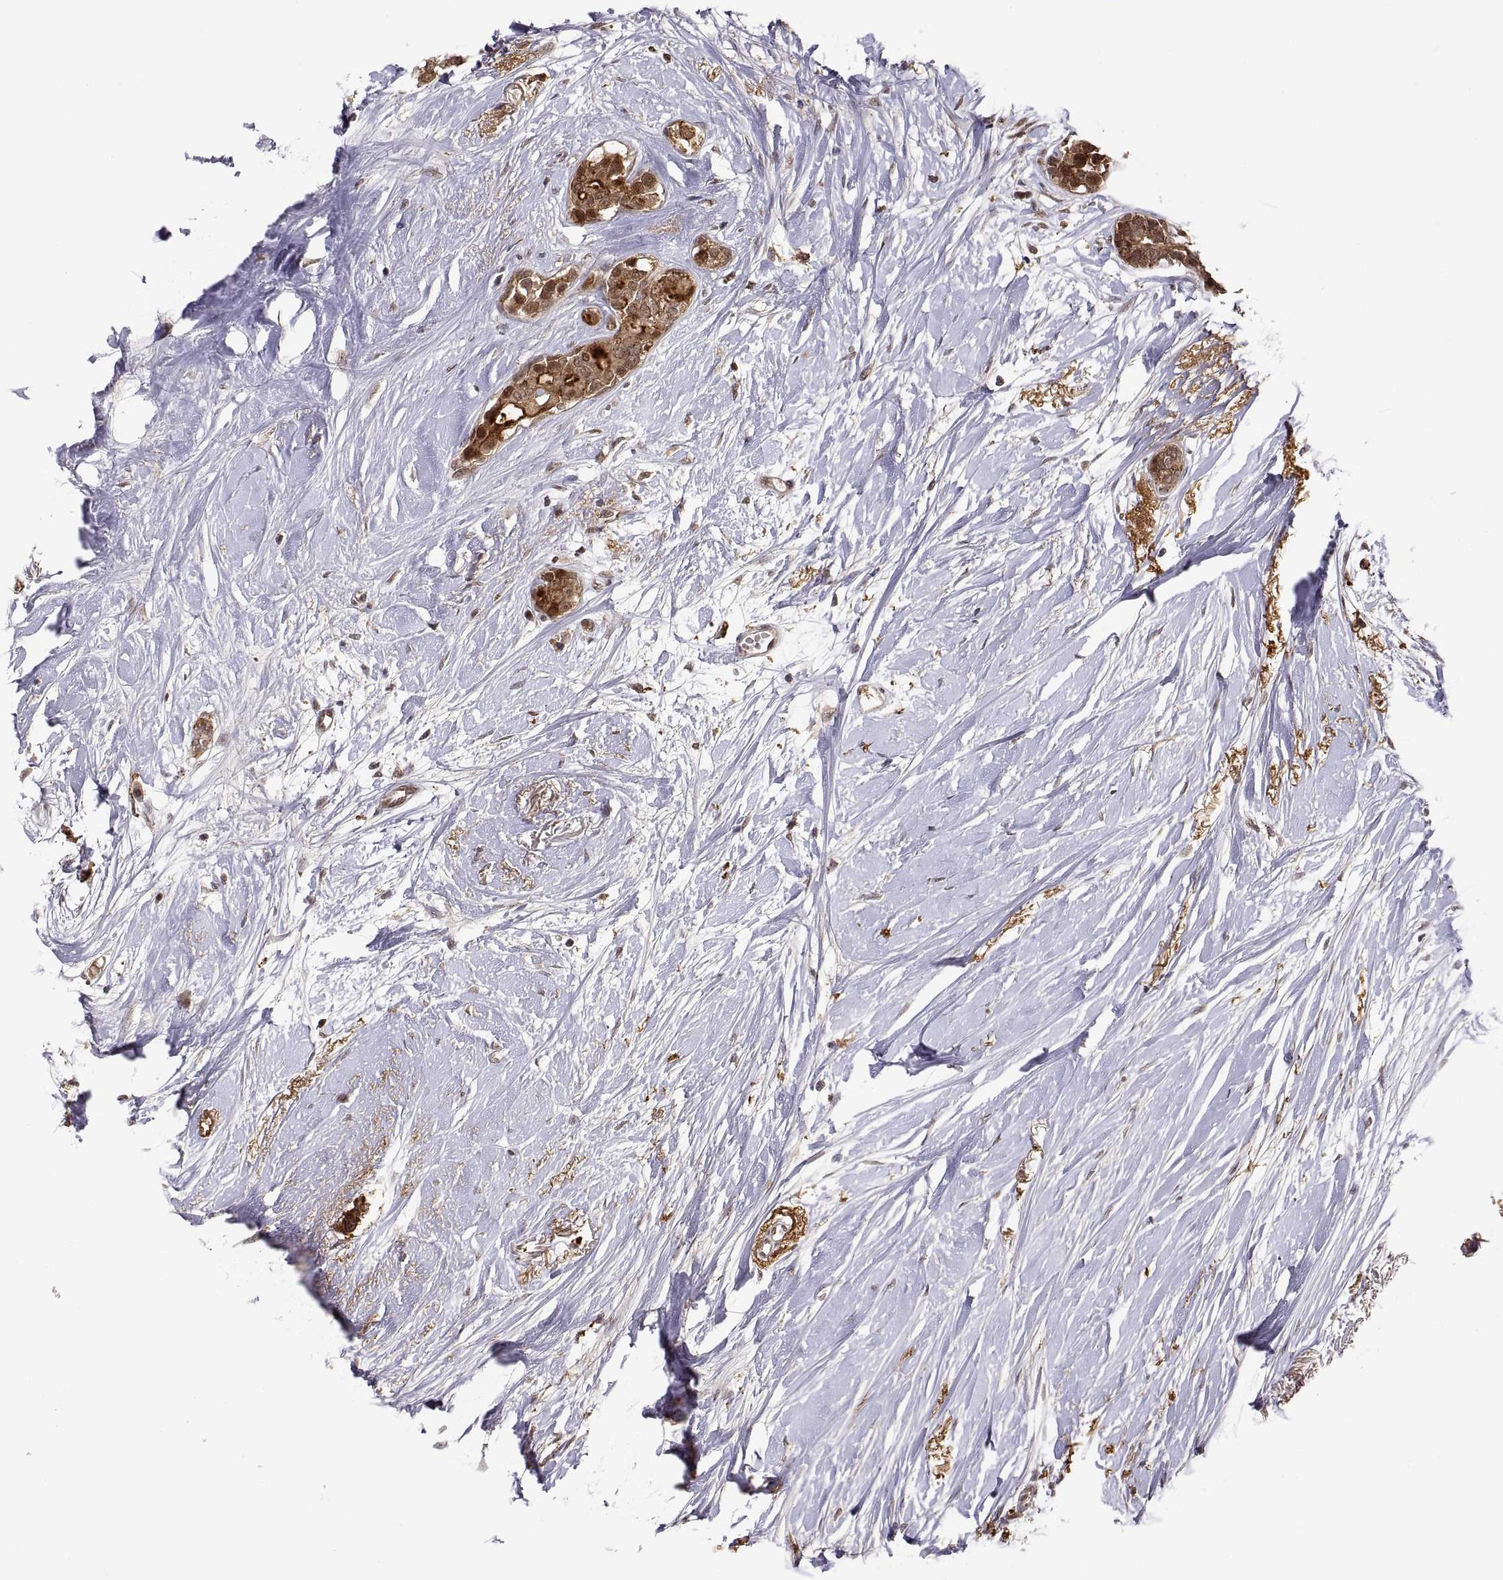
{"staining": {"intensity": "strong", "quantity": ">75%", "location": "cytoplasmic/membranous,nuclear"}, "tissue": "breast cancer", "cell_type": "Tumor cells", "image_type": "cancer", "snomed": [{"axis": "morphology", "description": "Duct carcinoma"}, {"axis": "topography", "description": "Breast"}], "caption": "About >75% of tumor cells in breast cancer (intraductal carcinoma) reveal strong cytoplasmic/membranous and nuclear protein staining as visualized by brown immunohistochemical staining.", "gene": "PSMC2", "patient": {"sex": "female", "age": 40}}